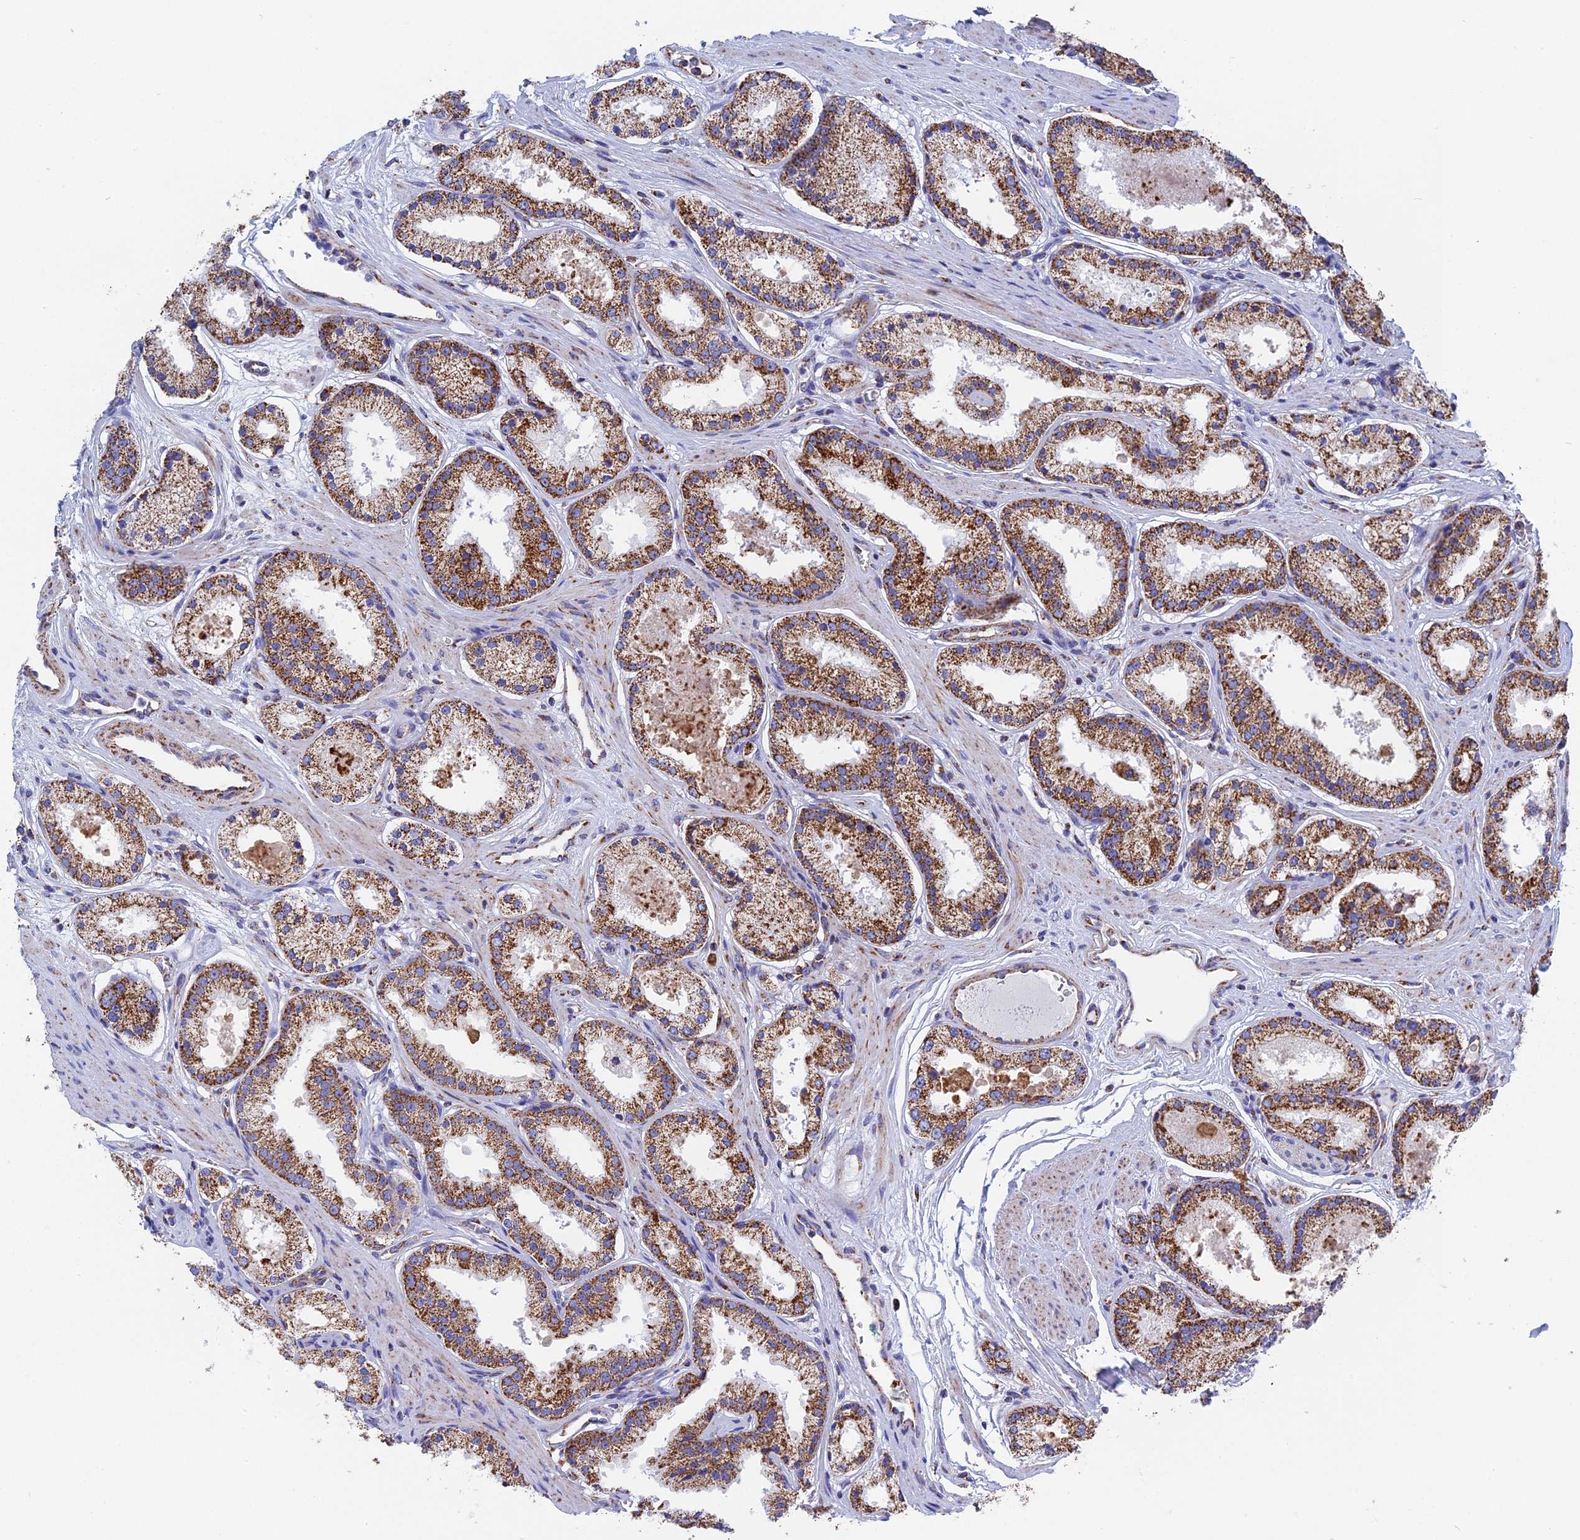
{"staining": {"intensity": "strong", "quantity": ">75%", "location": "cytoplasmic/membranous"}, "tissue": "prostate cancer", "cell_type": "Tumor cells", "image_type": "cancer", "snomed": [{"axis": "morphology", "description": "Adenocarcinoma, Low grade"}, {"axis": "topography", "description": "Prostate"}], "caption": "Approximately >75% of tumor cells in human prostate cancer (low-grade adenocarcinoma) show strong cytoplasmic/membranous protein positivity as visualized by brown immunohistochemical staining.", "gene": "NDUFA5", "patient": {"sex": "male", "age": 59}}